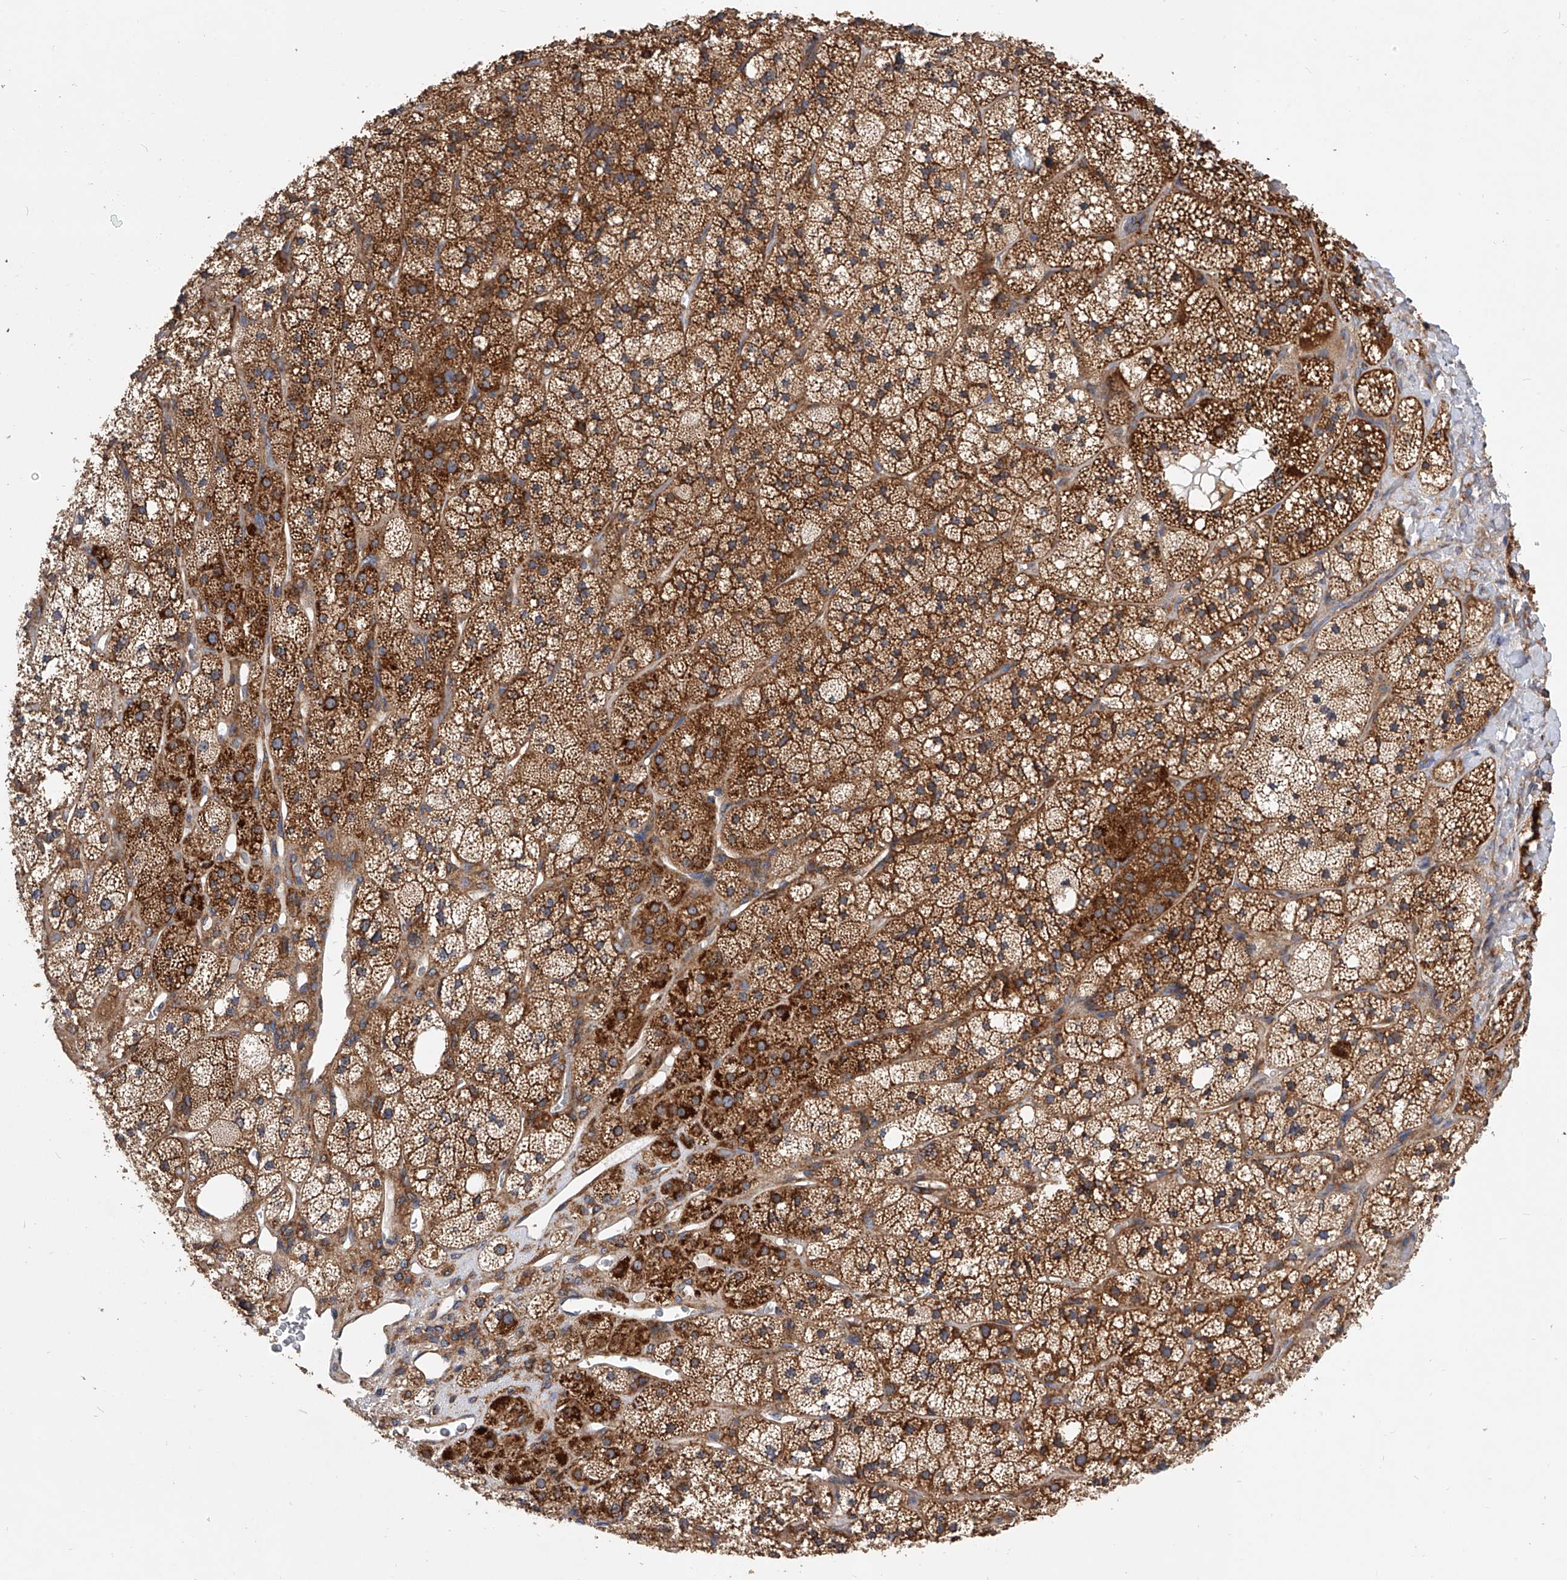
{"staining": {"intensity": "strong", "quantity": ">75%", "location": "cytoplasmic/membranous"}, "tissue": "adrenal gland", "cell_type": "Glandular cells", "image_type": "normal", "snomed": [{"axis": "morphology", "description": "Normal tissue, NOS"}, {"axis": "topography", "description": "Adrenal gland"}], "caption": "A brown stain highlights strong cytoplasmic/membranous staining of a protein in glandular cells of unremarkable human adrenal gland. The protein of interest is shown in brown color, while the nuclei are stained blue.", "gene": "CFAP410", "patient": {"sex": "male", "age": 61}}